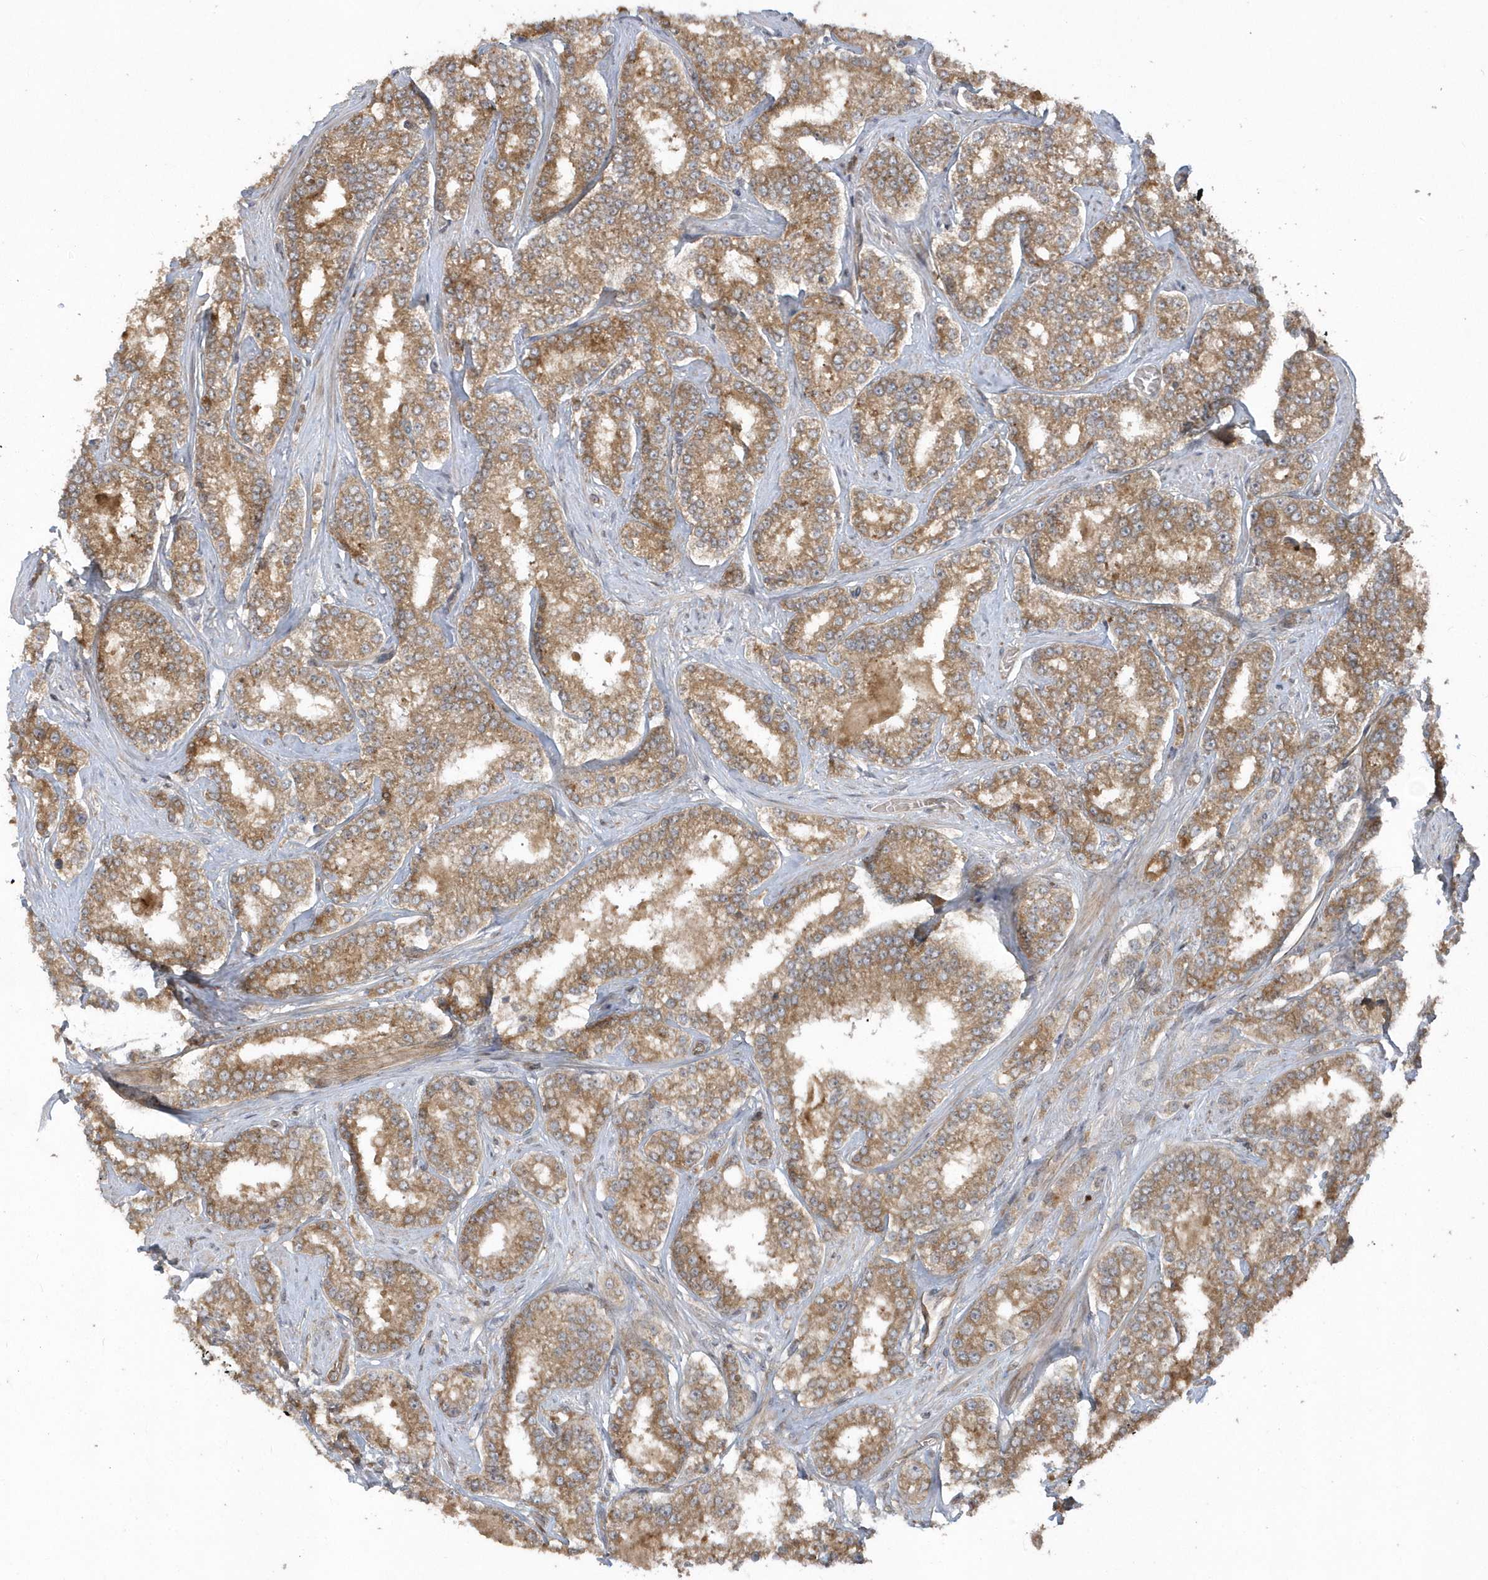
{"staining": {"intensity": "moderate", "quantity": ">75%", "location": "cytoplasmic/membranous"}, "tissue": "prostate cancer", "cell_type": "Tumor cells", "image_type": "cancer", "snomed": [{"axis": "morphology", "description": "Normal tissue, NOS"}, {"axis": "morphology", "description": "Adenocarcinoma, High grade"}, {"axis": "topography", "description": "Prostate"}], "caption": "IHC micrograph of human prostate high-grade adenocarcinoma stained for a protein (brown), which demonstrates medium levels of moderate cytoplasmic/membranous staining in about >75% of tumor cells.", "gene": "HERPUD1", "patient": {"sex": "male", "age": 83}}